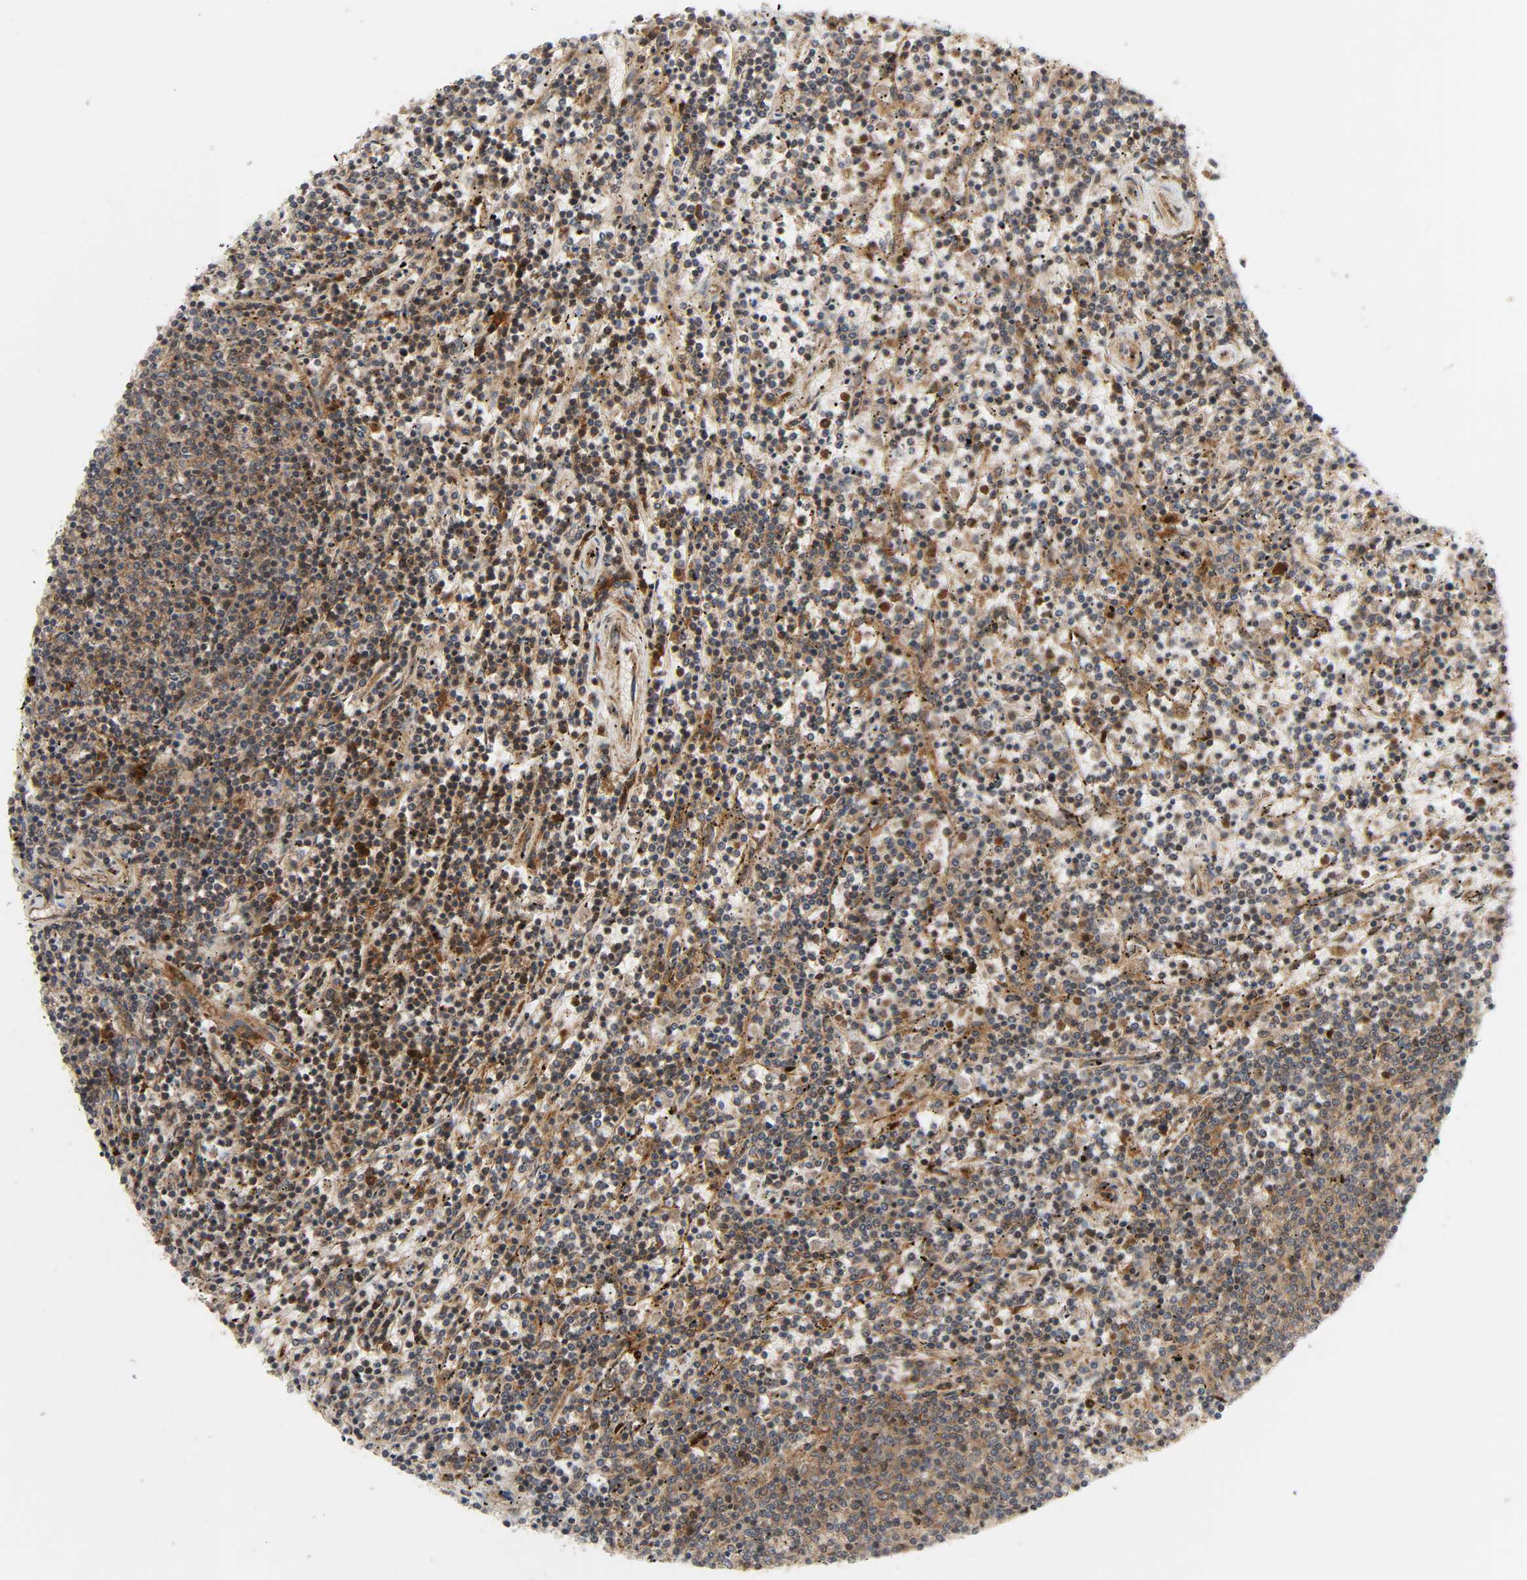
{"staining": {"intensity": "moderate", "quantity": ">75%", "location": "cytoplasmic/membranous"}, "tissue": "lymphoma", "cell_type": "Tumor cells", "image_type": "cancer", "snomed": [{"axis": "morphology", "description": "Malignant lymphoma, non-Hodgkin's type, Low grade"}, {"axis": "topography", "description": "Spleen"}], "caption": "This is an image of IHC staining of lymphoma, which shows moderate staining in the cytoplasmic/membranous of tumor cells.", "gene": "CHUK", "patient": {"sex": "female", "age": 50}}